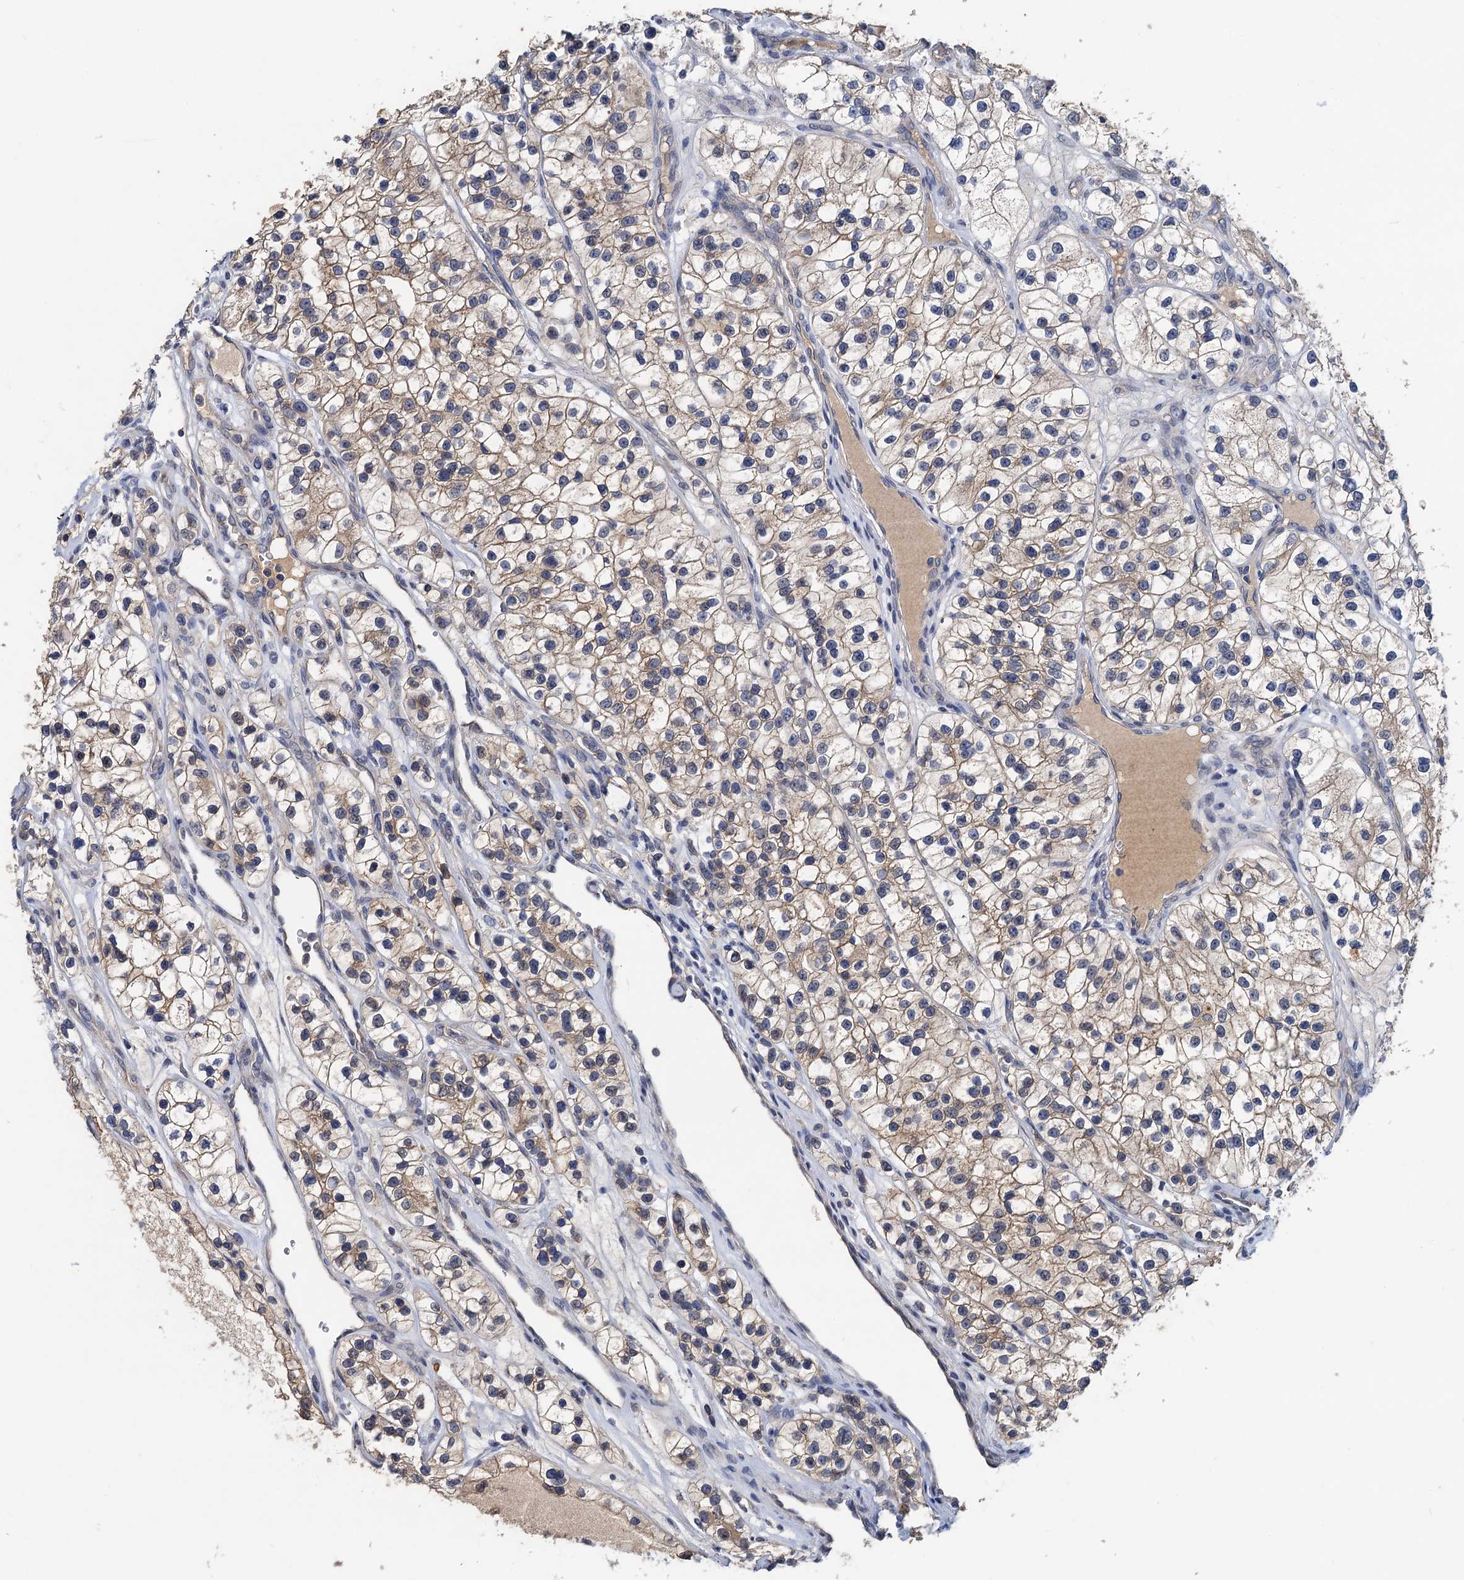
{"staining": {"intensity": "weak", "quantity": "<25%", "location": "cytoplasmic/membranous"}, "tissue": "renal cancer", "cell_type": "Tumor cells", "image_type": "cancer", "snomed": [{"axis": "morphology", "description": "Adenocarcinoma, NOS"}, {"axis": "topography", "description": "Kidney"}], "caption": "IHC photomicrograph of neoplastic tissue: human adenocarcinoma (renal) stained with DAB exhibits no significant protein staining in tumor cells.", "gene": "TMEM39B", "patient": {"sex": "female", "age": 57}}